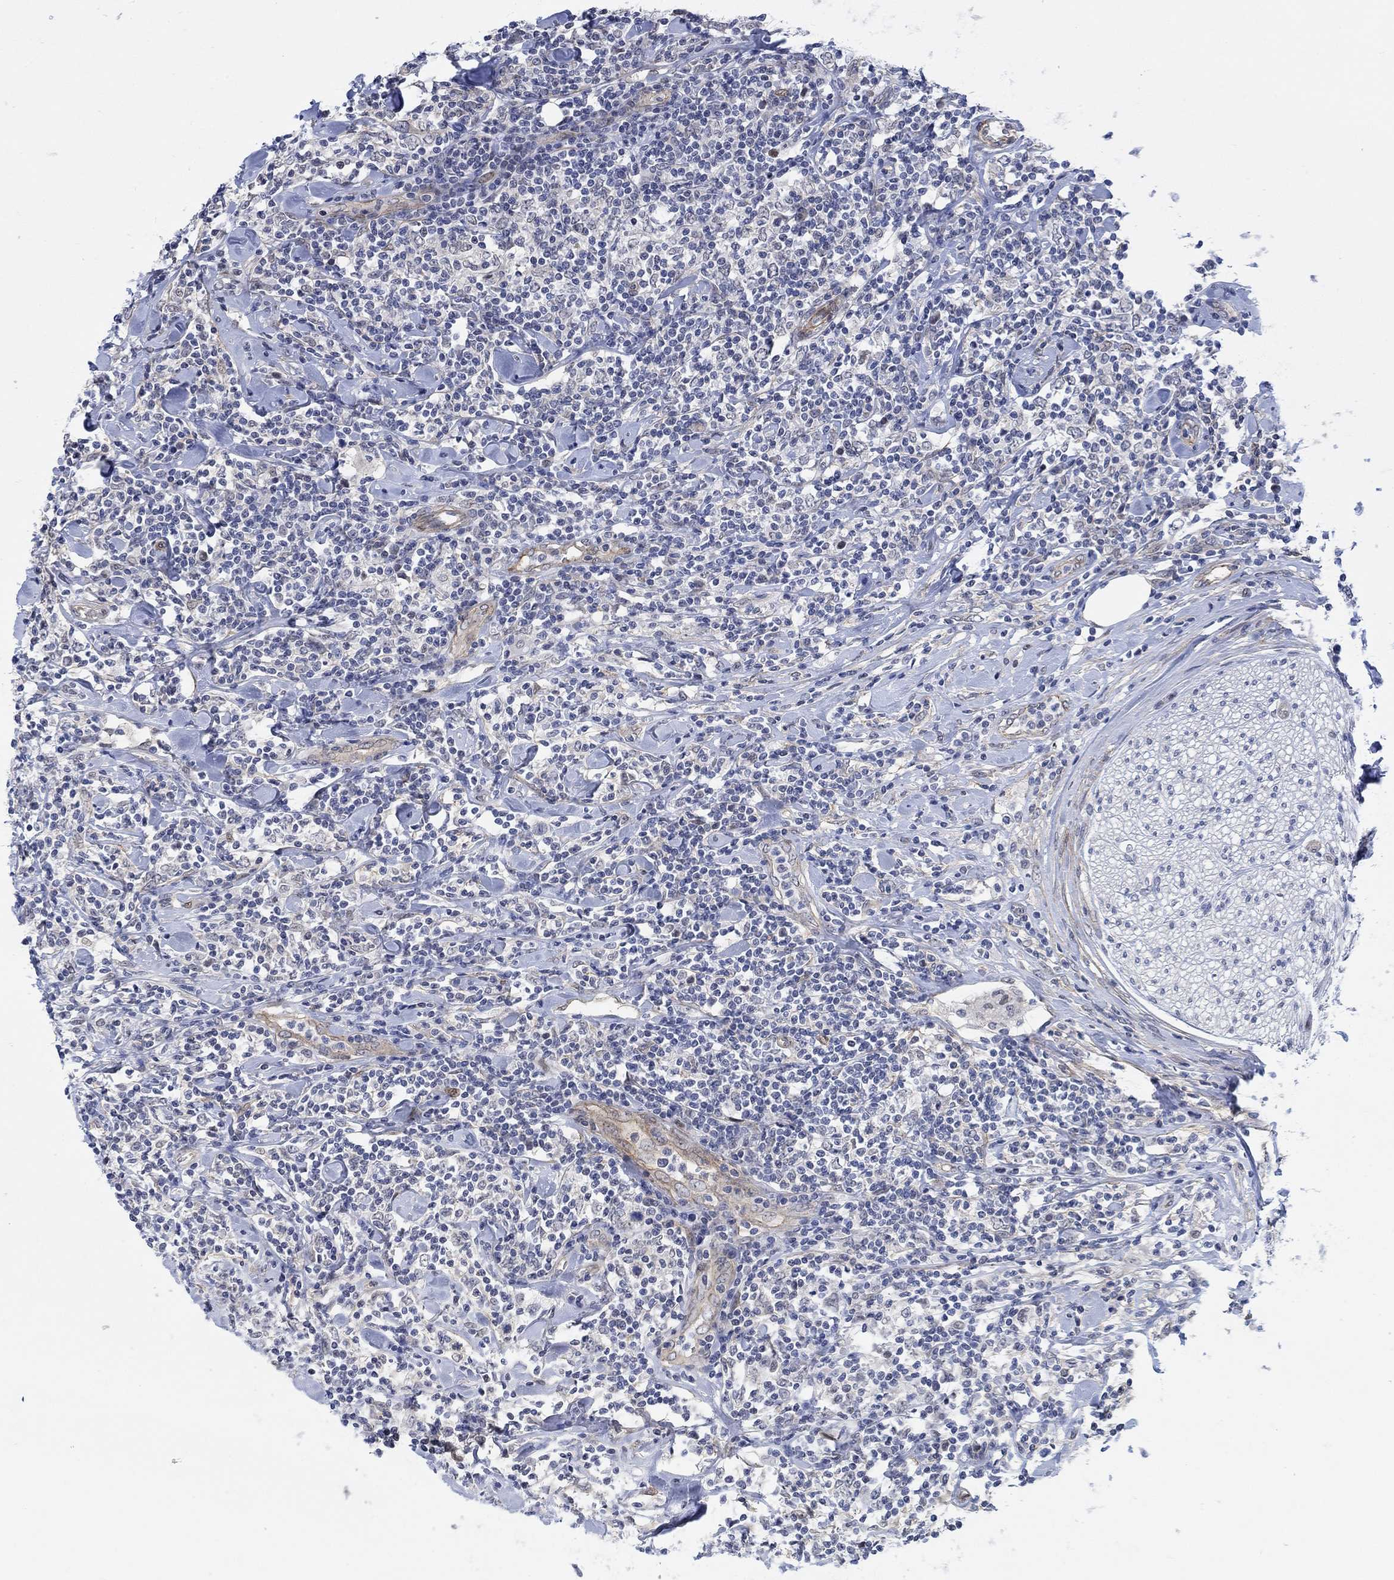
{"staining": {"intensity": "negative", "quantity": "none", "location": "none"}, "tissue": "lymphoma", "cell_type": "Tumor cells", "image_type": "cancer", "snomed": [{"axis": "morphology", "description": "Malignant lymphoma, non-Hodgkin's type, High grade"}, {"axis": "topography", "description": "Lymph node"}], "caption": "Immunohistochemical staining of human malignant lymphoma, non-Hodgkin's type (high-grade) demonstrates no significant expression in tumor cells.", "gene": "KCNH8", "patient": {"sex": "female", "age": 84}}